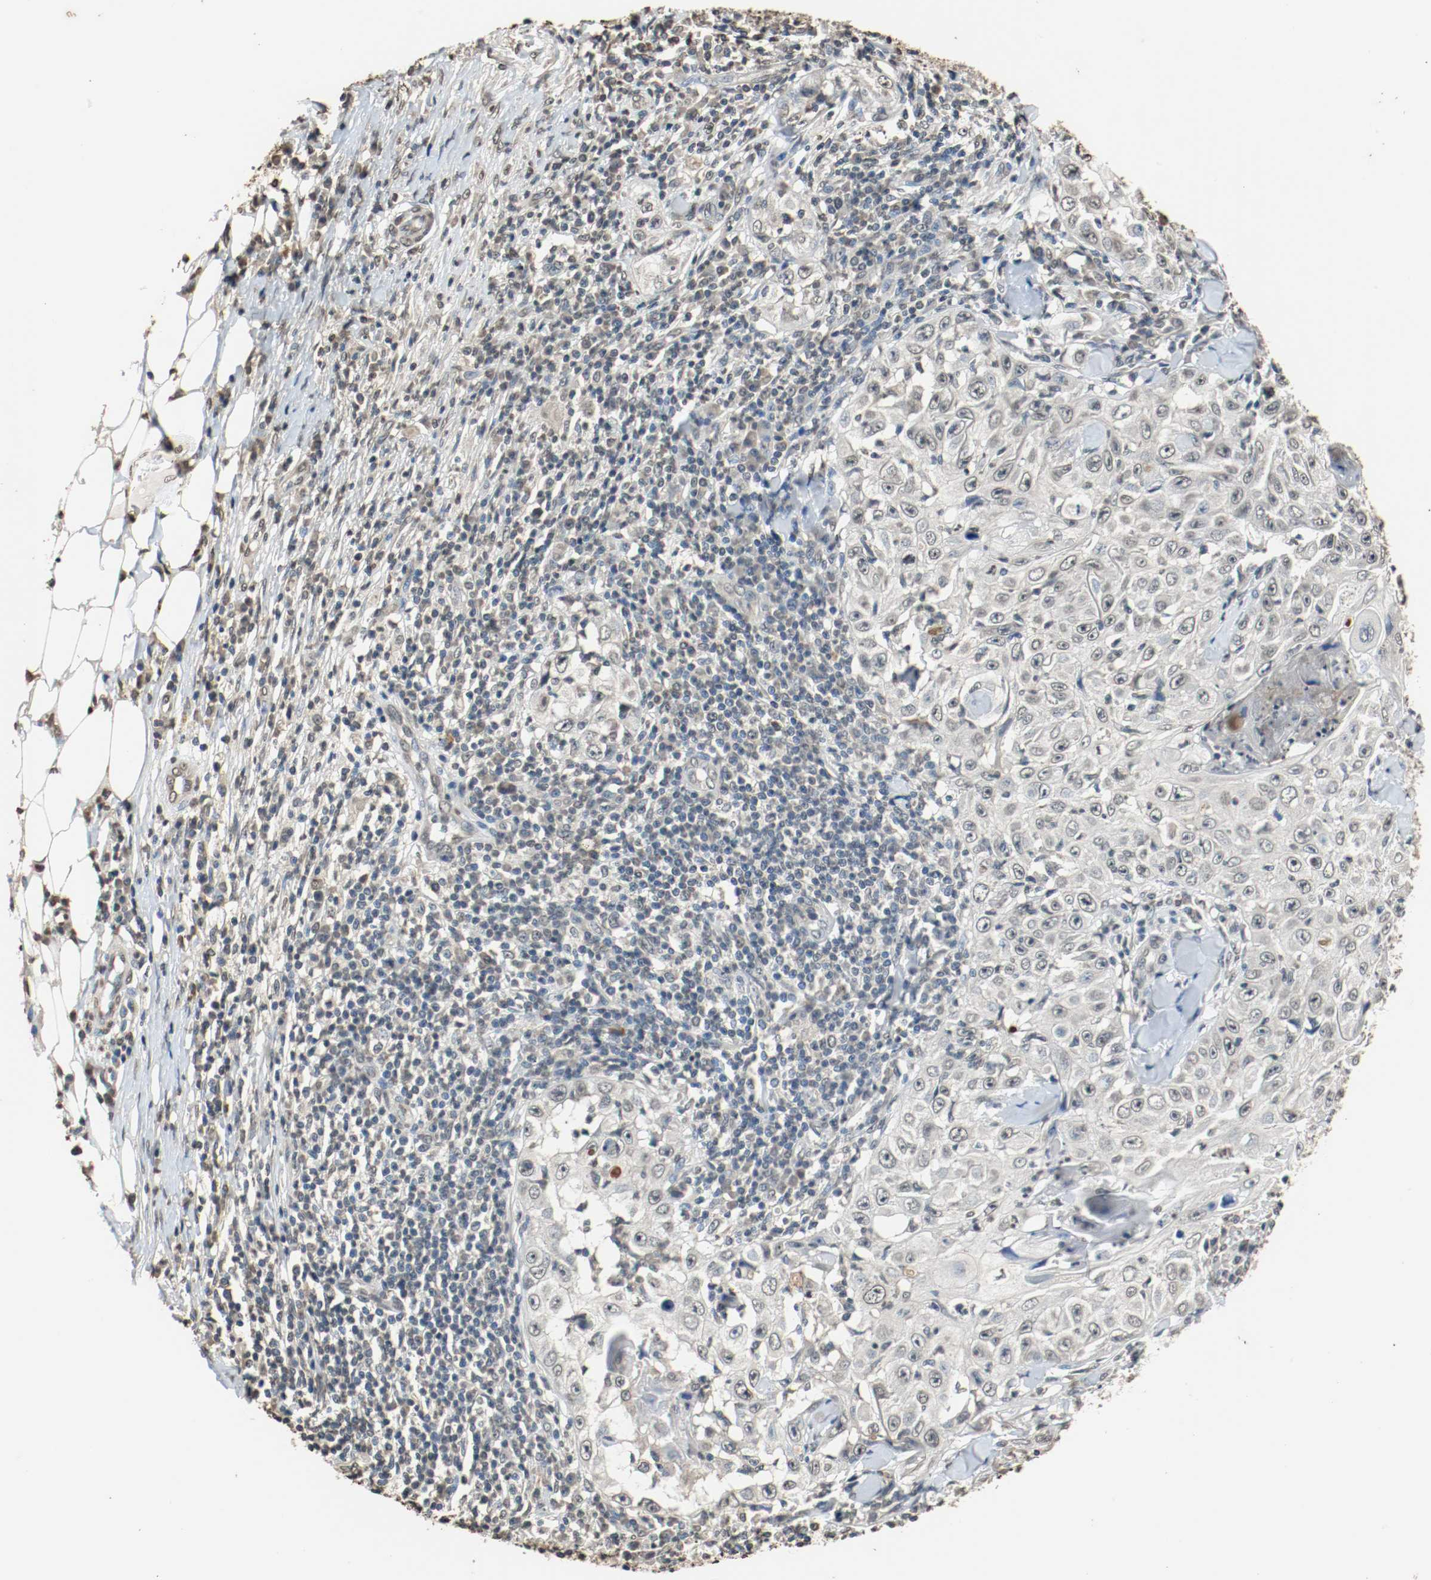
{"staining": {"intensity": "negative", "quantity": "none", "location": "none"}, "tissue": "skin cancer", "cell_type": "Tumor cells", "image_type": "cancer", "snomed": [{"axis": "morphology", "description": "Squamous cell carcinoma, NOS"}, {"axis": "topography", "description": "Skin"}], "caption": "Tumor cells are negative for brown protein staining in squamous cell carcinoma (skin).", "gene": "RTN4", "patient": {"sex": "male", "age": 86}}